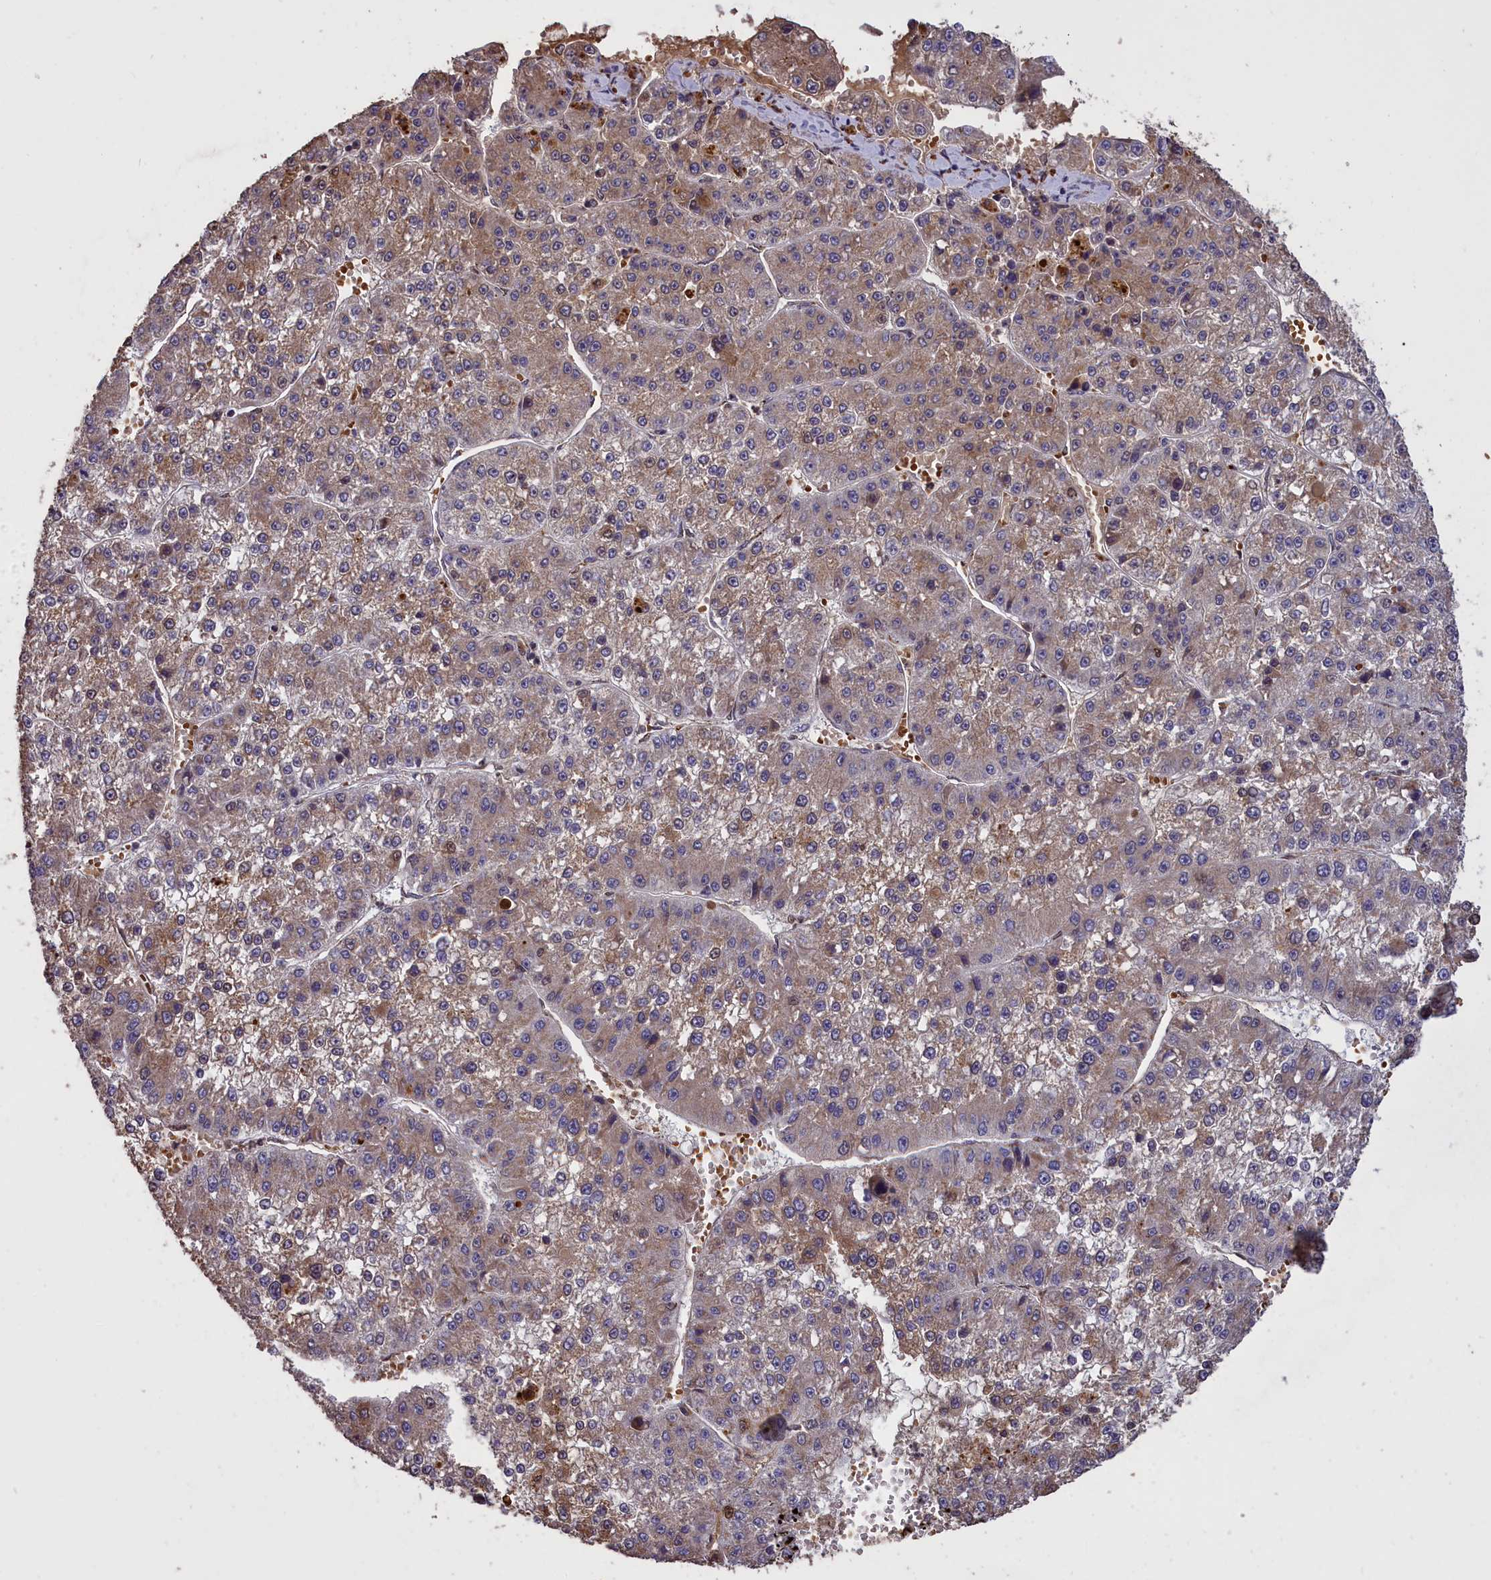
{"staining": {"intensity": "weak", "quantity": "<25%", "location": "cytoplasmic/membranous"}, "tissue": "liver cancer", "cell_type": "Tumor cells", "image_type": "cancer", "snomed": [{"axis": "morphology", "description": "Carcinoma, Hepatocellular, NOS"}, {"axis": "topography", "description": "Liver"}], "caption": "High magnification brightfield microscopy of hepatocellular carcinoma (liver) stained with DAB (brown) and counterstained with hematoxylin (blue): tumor cells show no significant staining.", "gene": "CLRN2", "patient": {"sex": "female", "age": 73}}